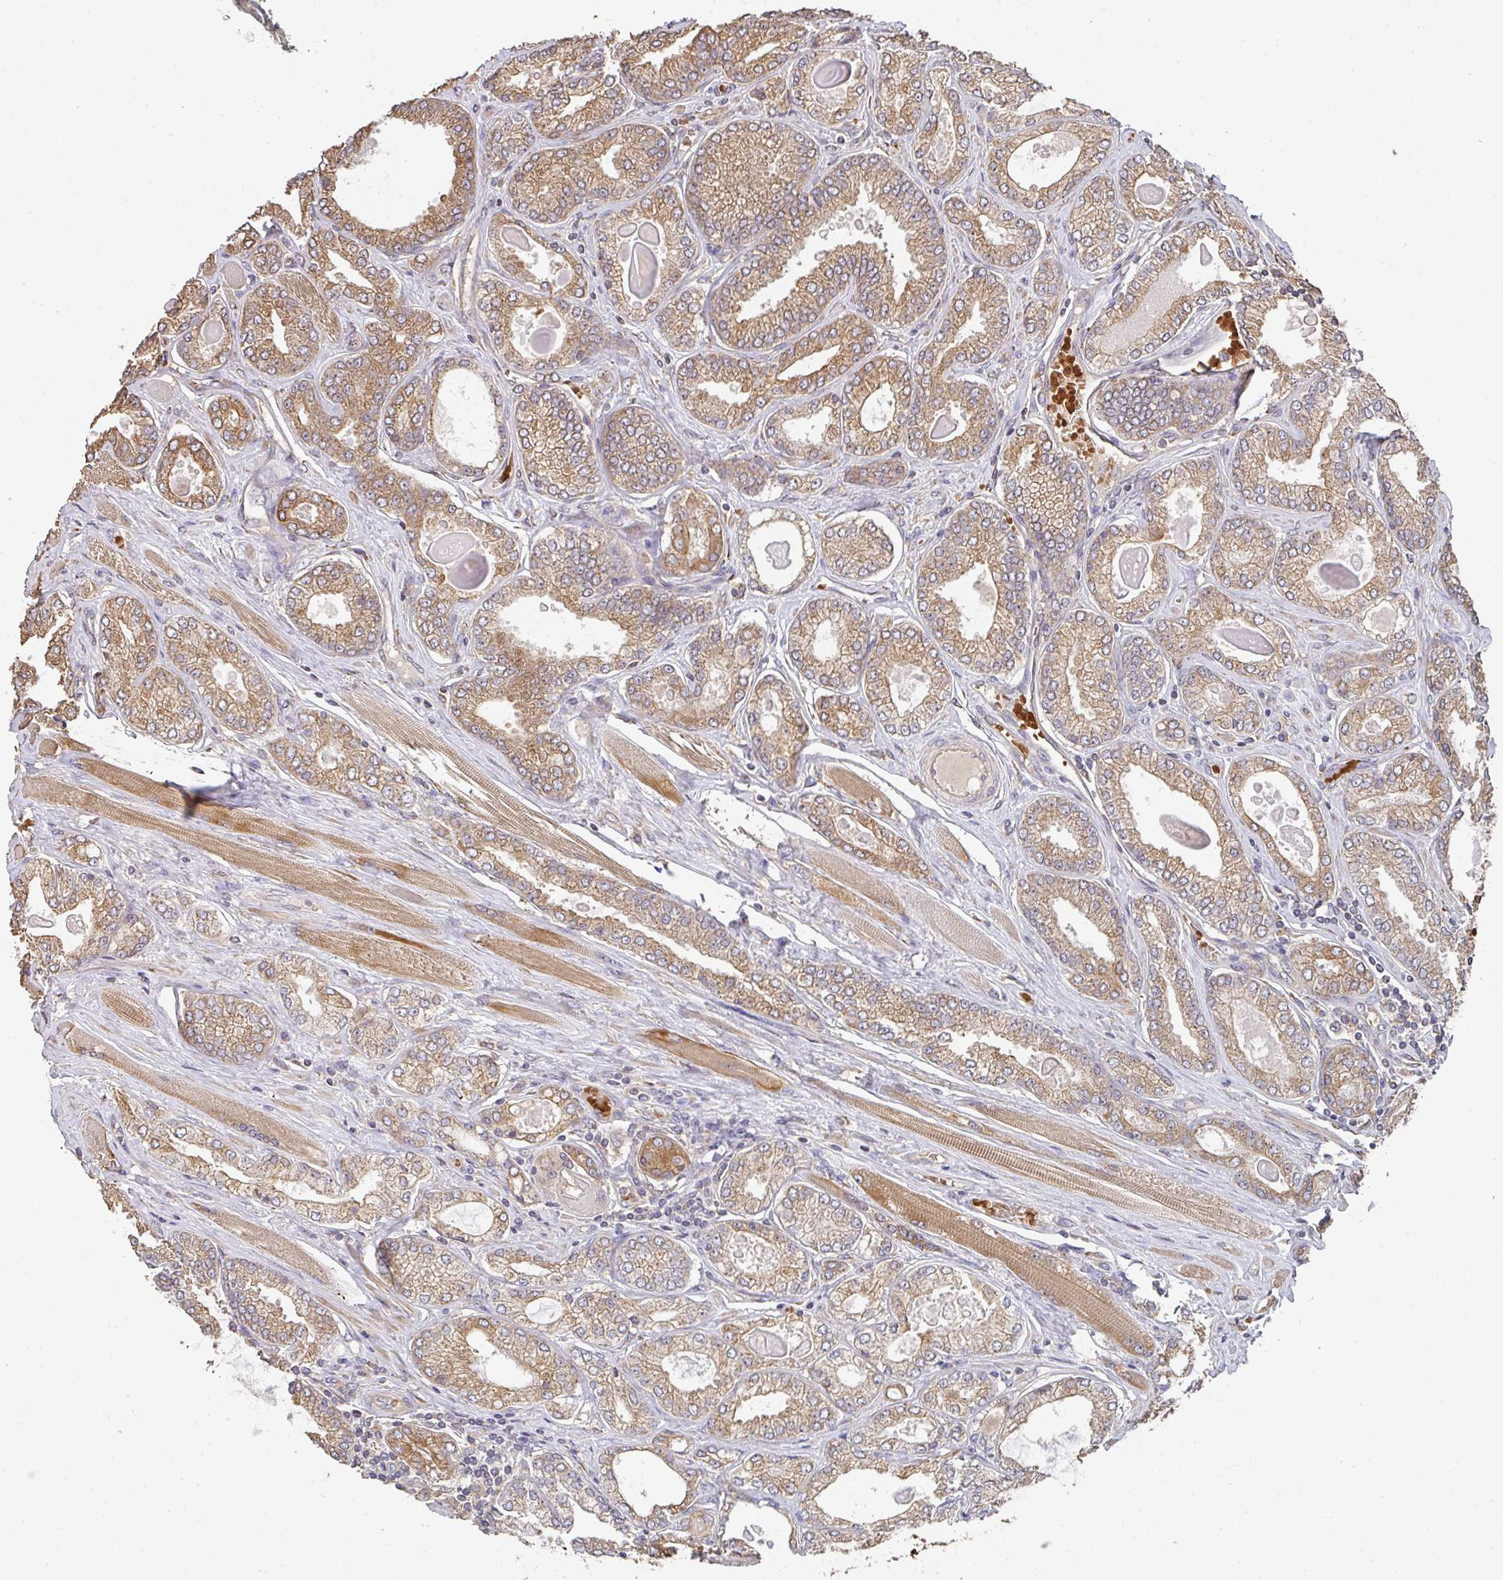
{"staining": {"intensity": "moderate", "quantity": ">75%", "location": "cytoplasmic/membranous"}, "tissue": "prostate cancer", "cell_type": "Tumor cells", "image_type": "cancer", "snomed": [{"axis": "morphology", "description": "Adenocarcinoma, High grade"}, {"axis": "topography", "description": "Prostate"}], "caption": "High-power microscopy captured an immunohistochemistry (IHC) image of prostate adenocarcinoma (high-grade), revealing moderate cytoplasmic/membranous staining in approximately >75% of tumor cells.", "gene": "POLG", "patient": {"sex": "male", "age": 68}}